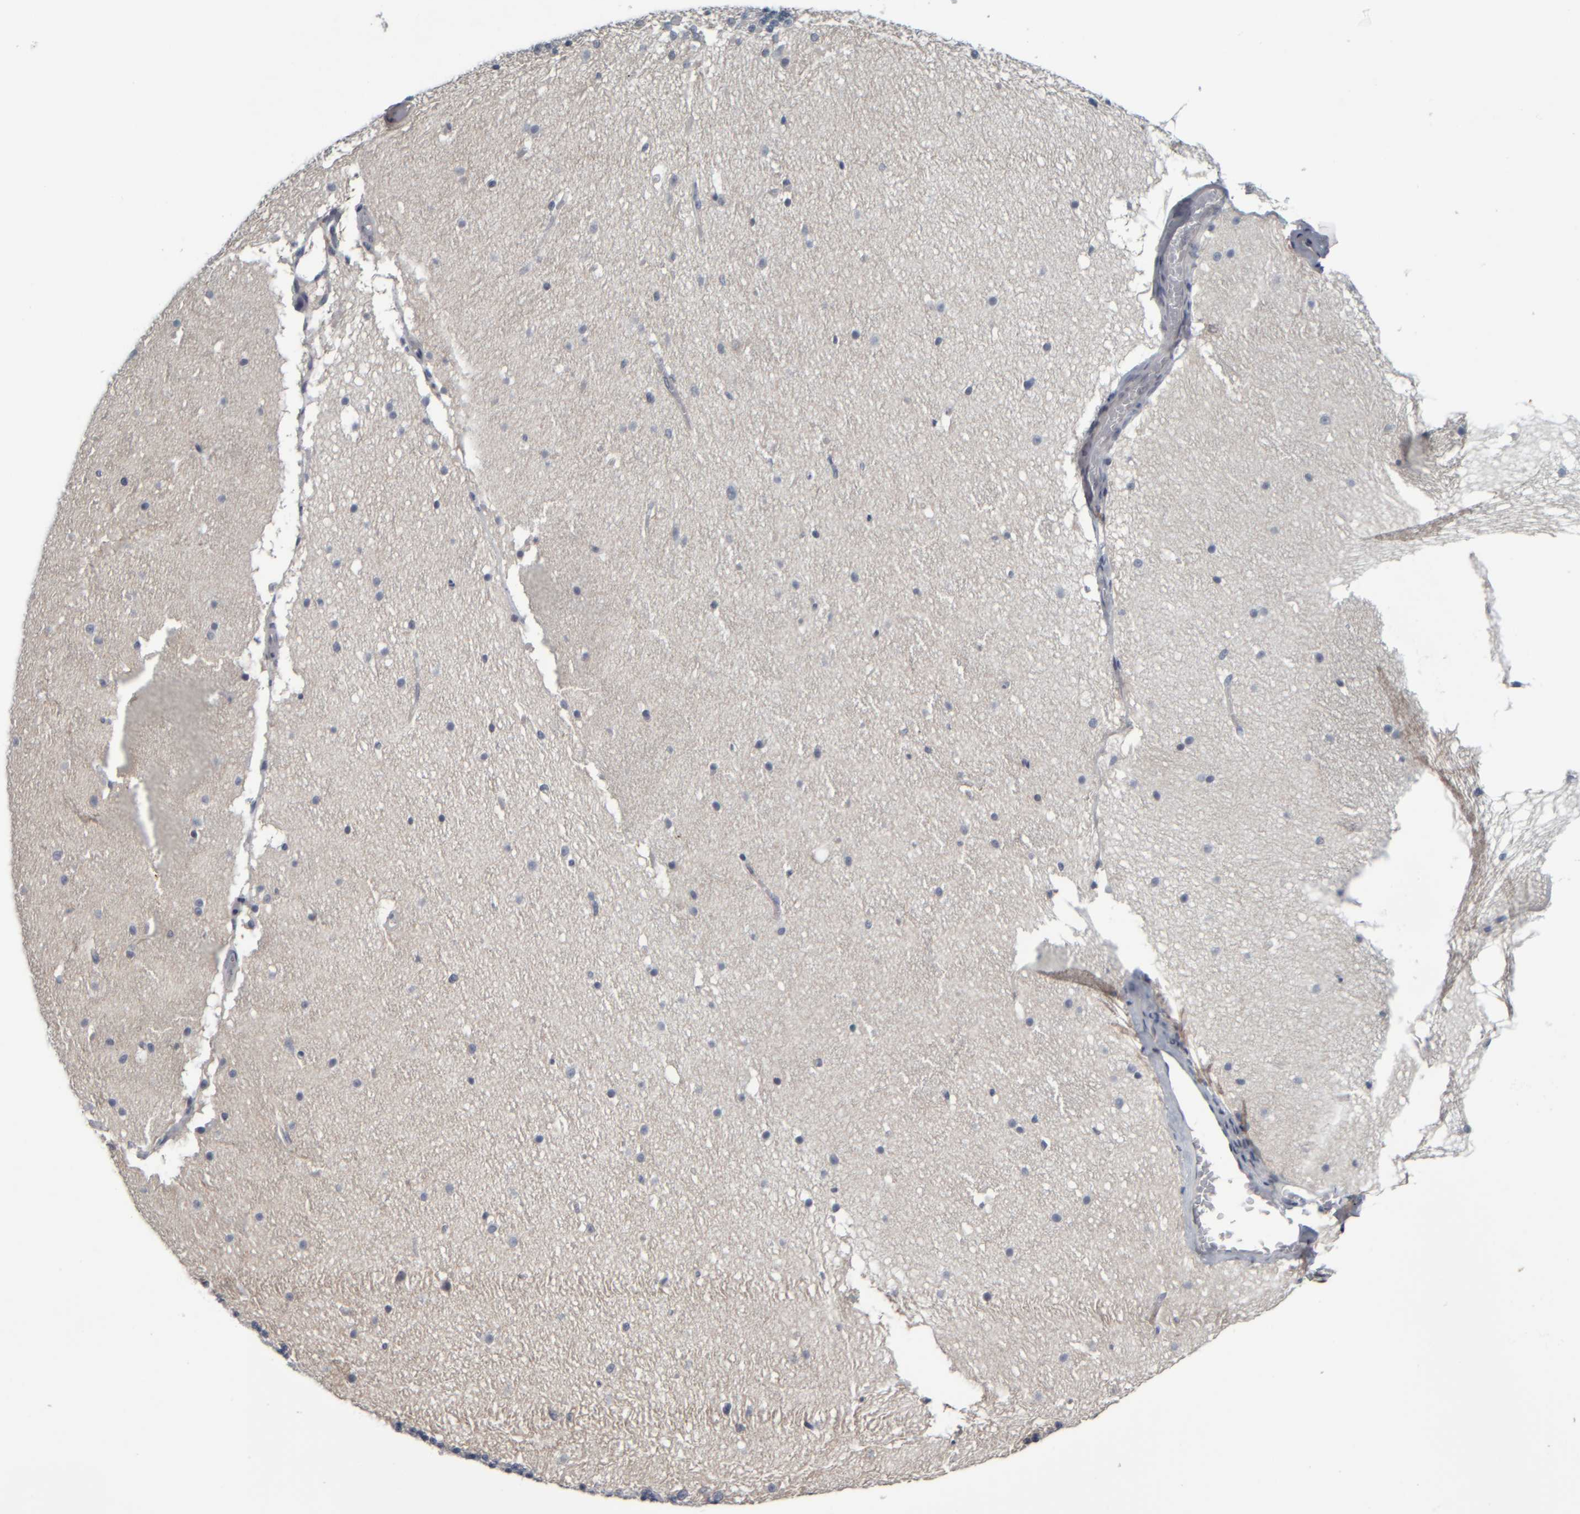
{"staining": {"intensity": "negative", "quantity": "none", "location": "none"}, "tissue": "cerebellum", "cell_type": "Cells in granular layer", "image_type": "normal", "snomed": [{"axis": "morphology", "description": "Normal tissue, NOS"}, {"axis": "topography", "description": "Cerebellum"}], "caption": "Immunohistochemistry micrograph of normal cerebellum: cerebellum stained with DAB (3,3'-diaminobenzidine) demonstrates no significant protein positivity in cells in granular layer. (DAB (3,3'-diaminobenzidine) IHC visualized using brightfield microscopy, high magnification).", "gene": "COL14A1", "patient": {"sex": "female", "age": 19}}